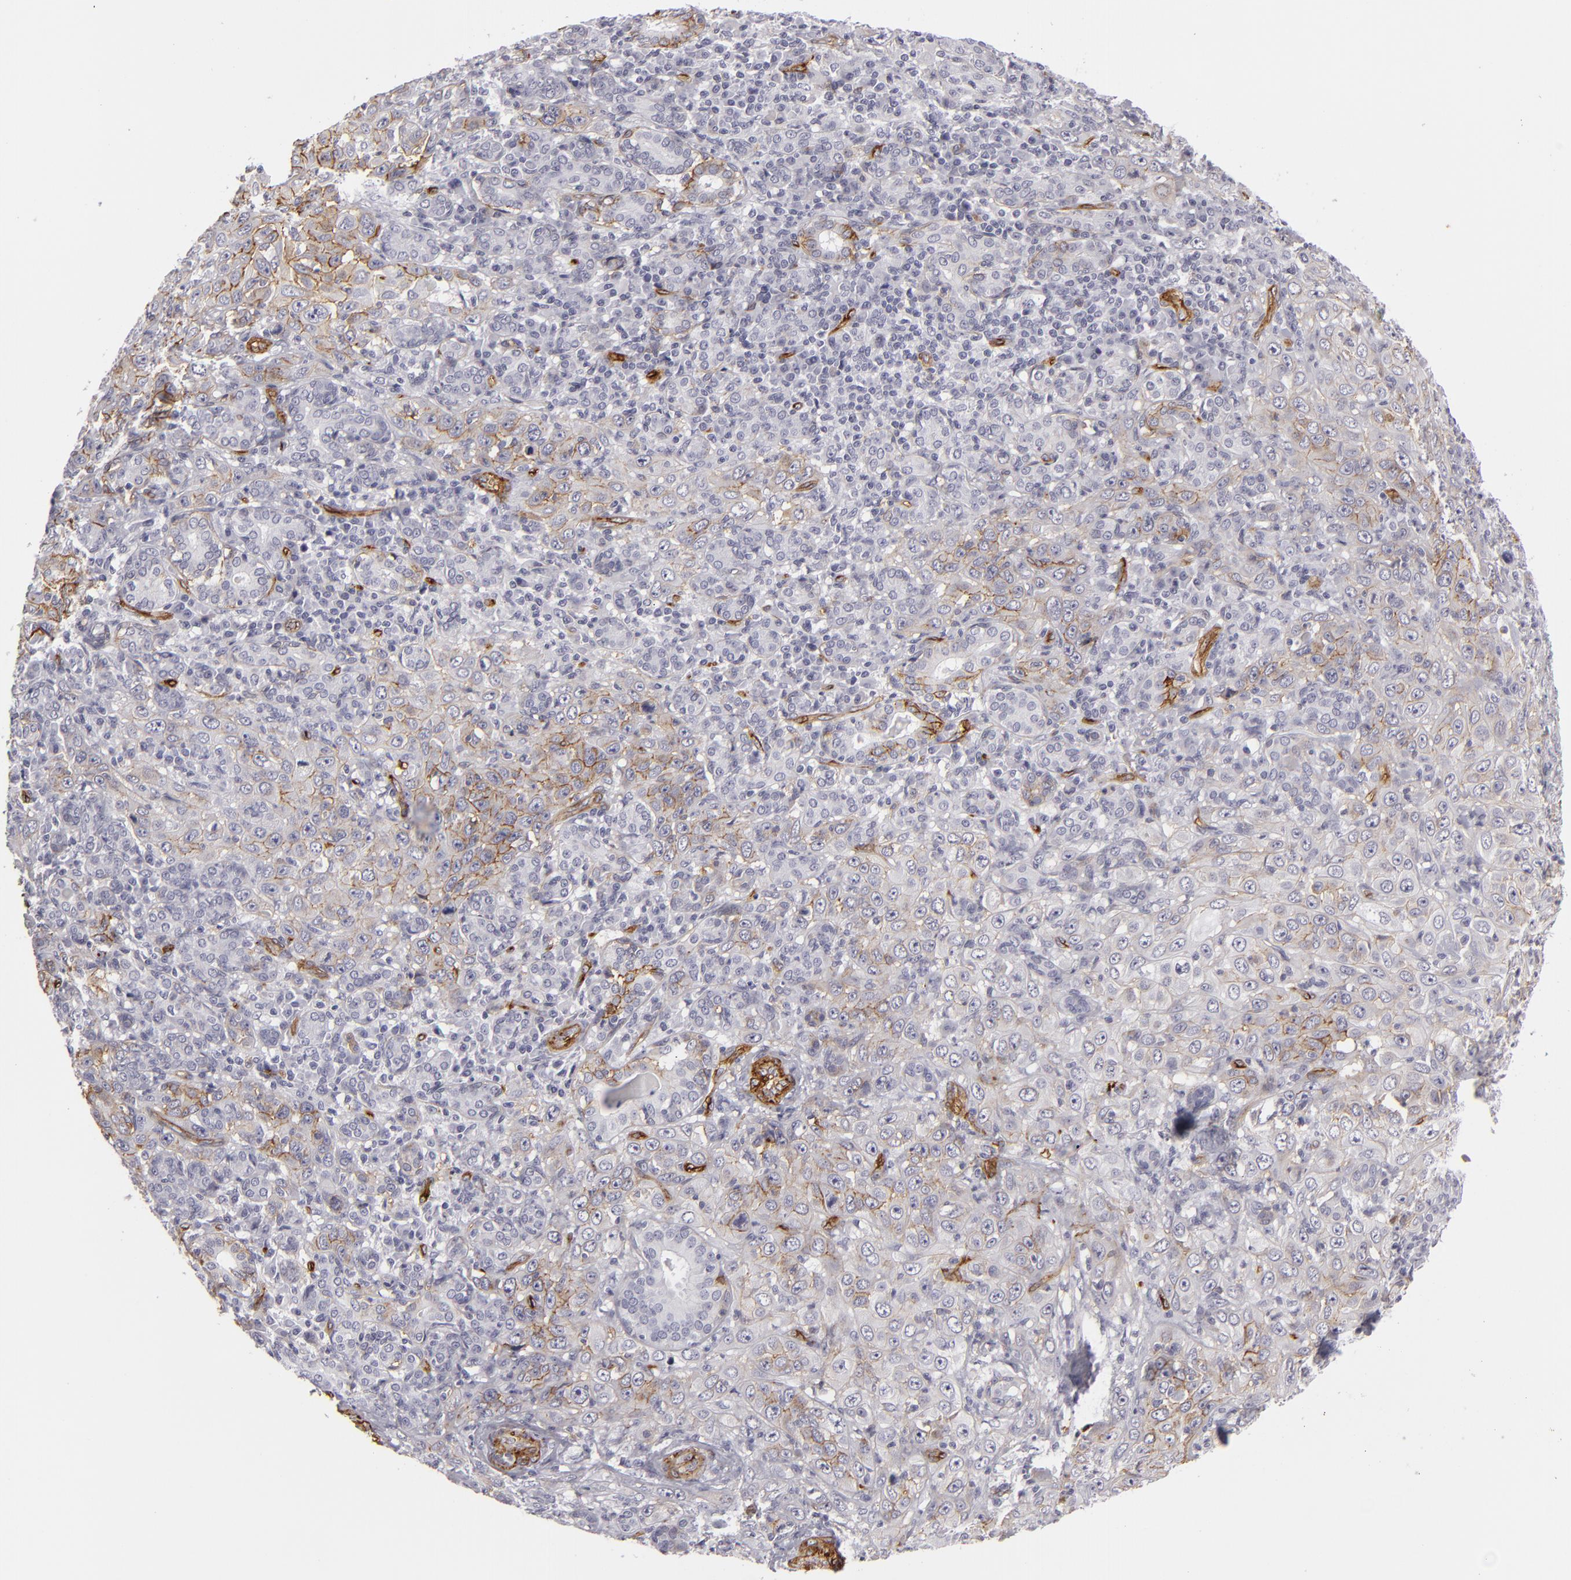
{"staining": {"intensity": "moderate", "quantity": "25%-75%", "location": "cytoplasmic/membranous"}, "tissue": "skin cancer", "cell_type": "Tumor cells", "image_type": "cancer", "snomed": [{"axis": "morphology", "description": "Squamous cell carcinoma, NOS"}, {"axis": "topography", "description": "Skin"}], "caption": "Squamous cell carcinoma (skin) was stained to show a protein in brown. There is medium levels of moderate cytoplasmic/membranous staining in approximately 25%-75% of tumor cells.", "gene": "MCAM", "patient": {"sex": "male", "age": 84}}